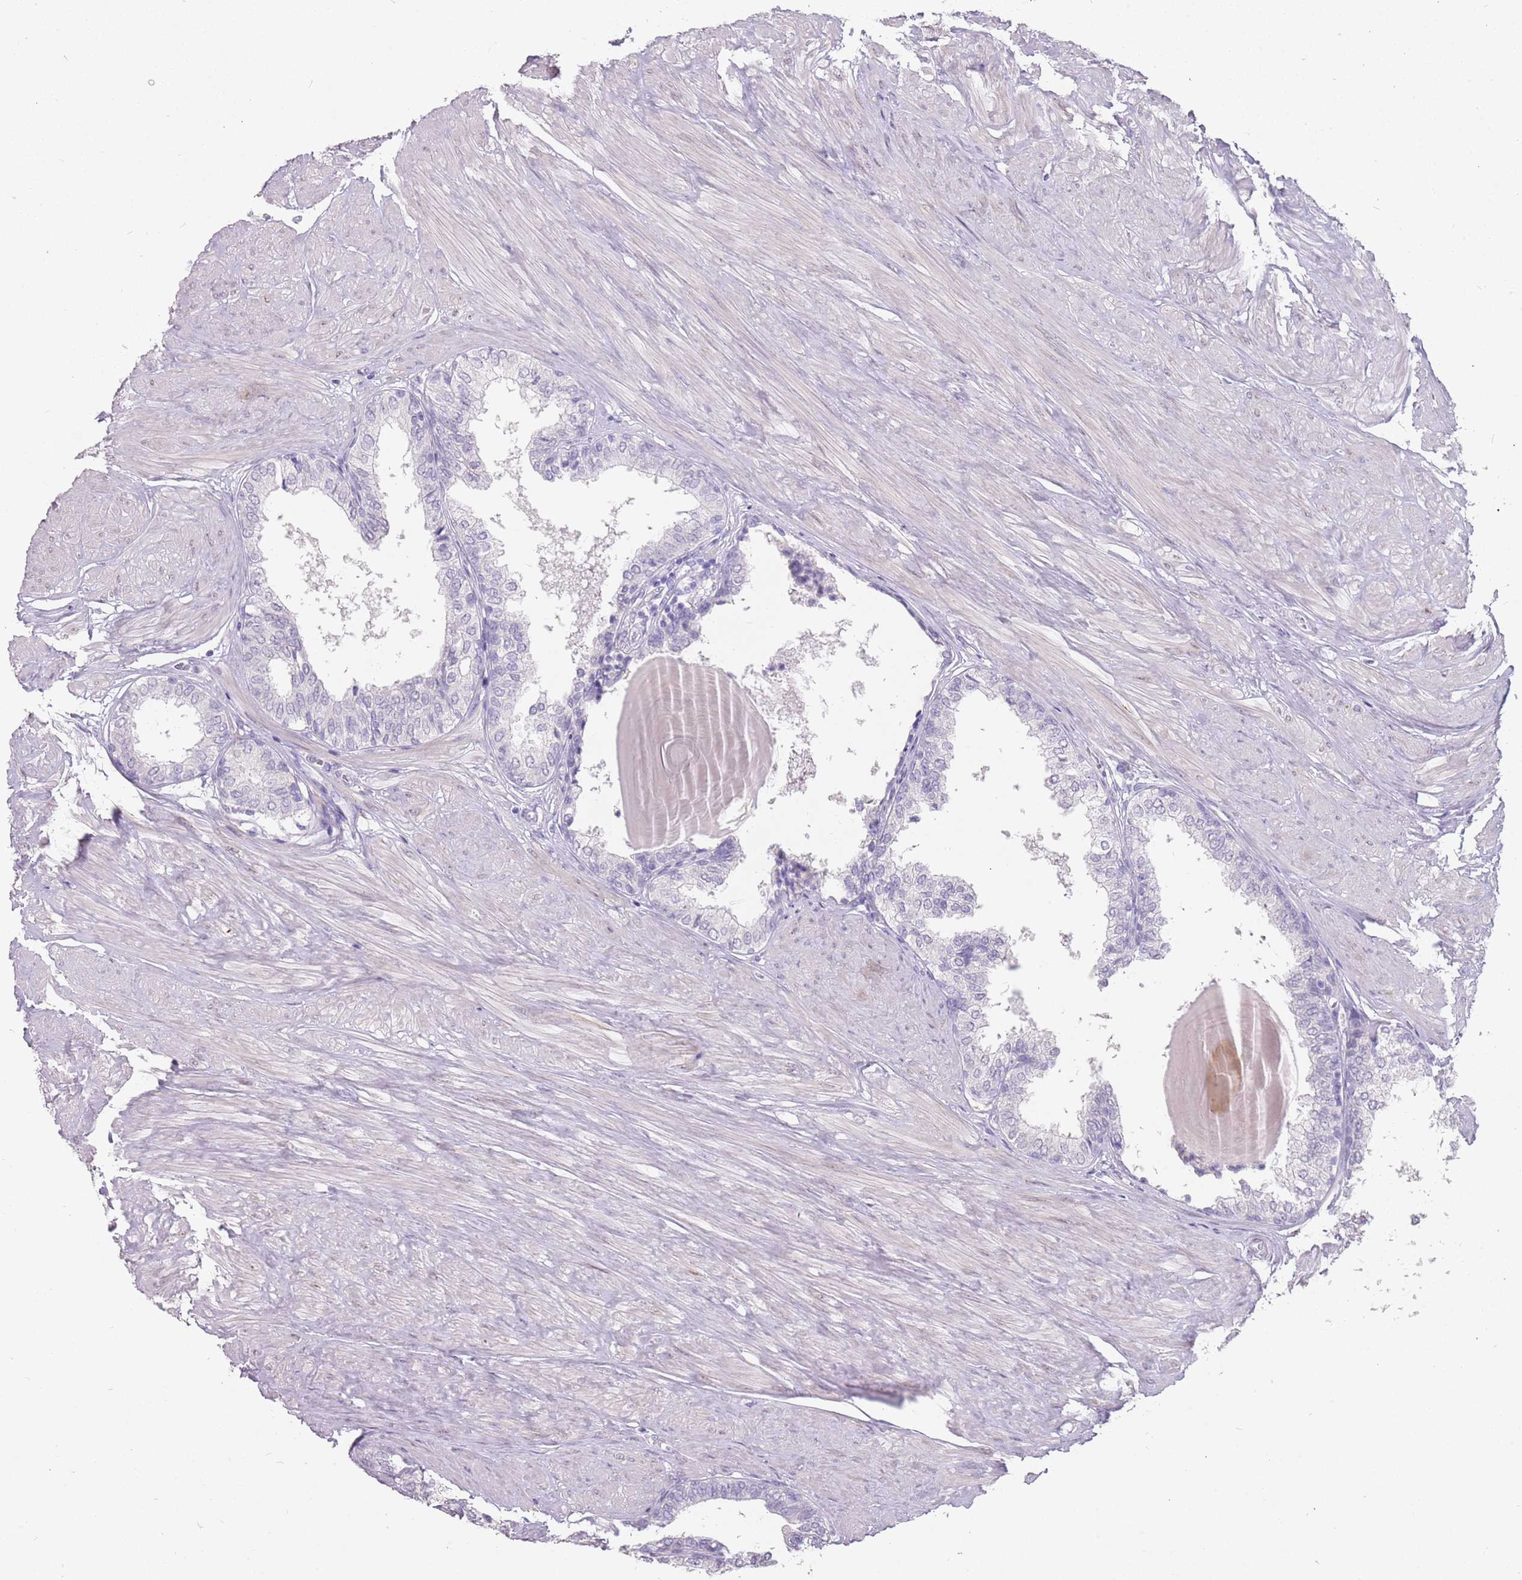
{"staining": {"intensity": "negative", "quantity": "none", "location": "none"}, "tissue": "prostate", "cell_type": "Glandular cells", "image_type": "normal", "snomed": [{"axis": "morphology", "description": "Normal tissue, NOS"}, {"axis": "topography", "description": "Prostate"}], "caption": "Glandular cells show no significant protein expression in unremarkable prostate. (Immunohistochemistry (ihc), brightfield microscopy, high magnification).", "gene": "DDX4", "patient": {"sex": "male", "age": 48}}